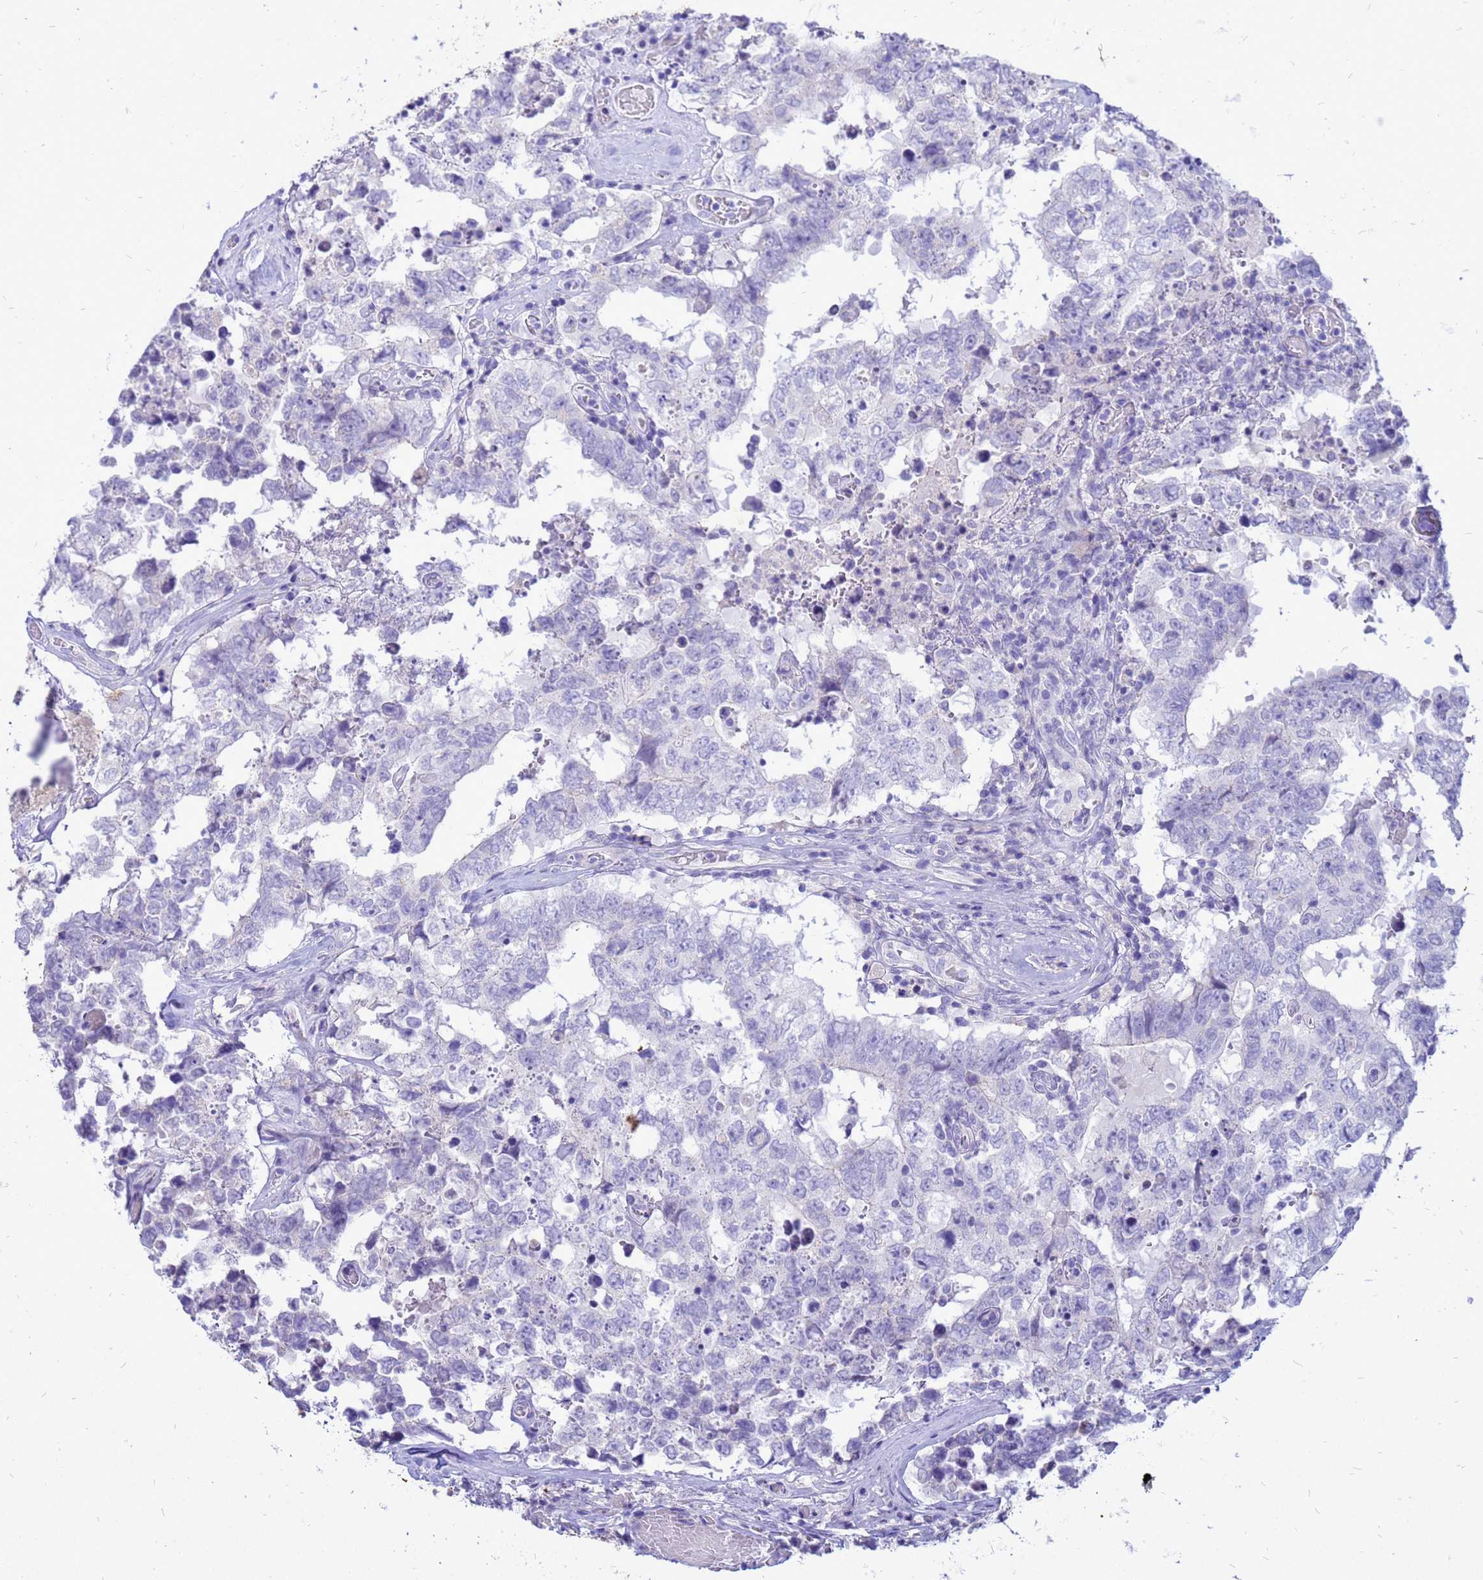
{"staining": {"intensity": "negative", "quantity": "none", "location": "none"}, "tissue": "testis cancer", "cell_type": "Tumor cells", "image_type": "cancer", "snomed": [{"axis": "morphology", "description": "Normal tissue, NOS"}, {"axis": "morphology", "description": "Carcinoma, Embryonal, NOS"}, {"axis": "topography", "description": "Testis"}, {"axis": "topography", "description": "Epididymis"}], "caption": "Photomicrograph shows no significant protein expression in tumor cells of testis cancer.", "gene": "AKR1C1", "patient": {"sex": "male", "age": 25}}